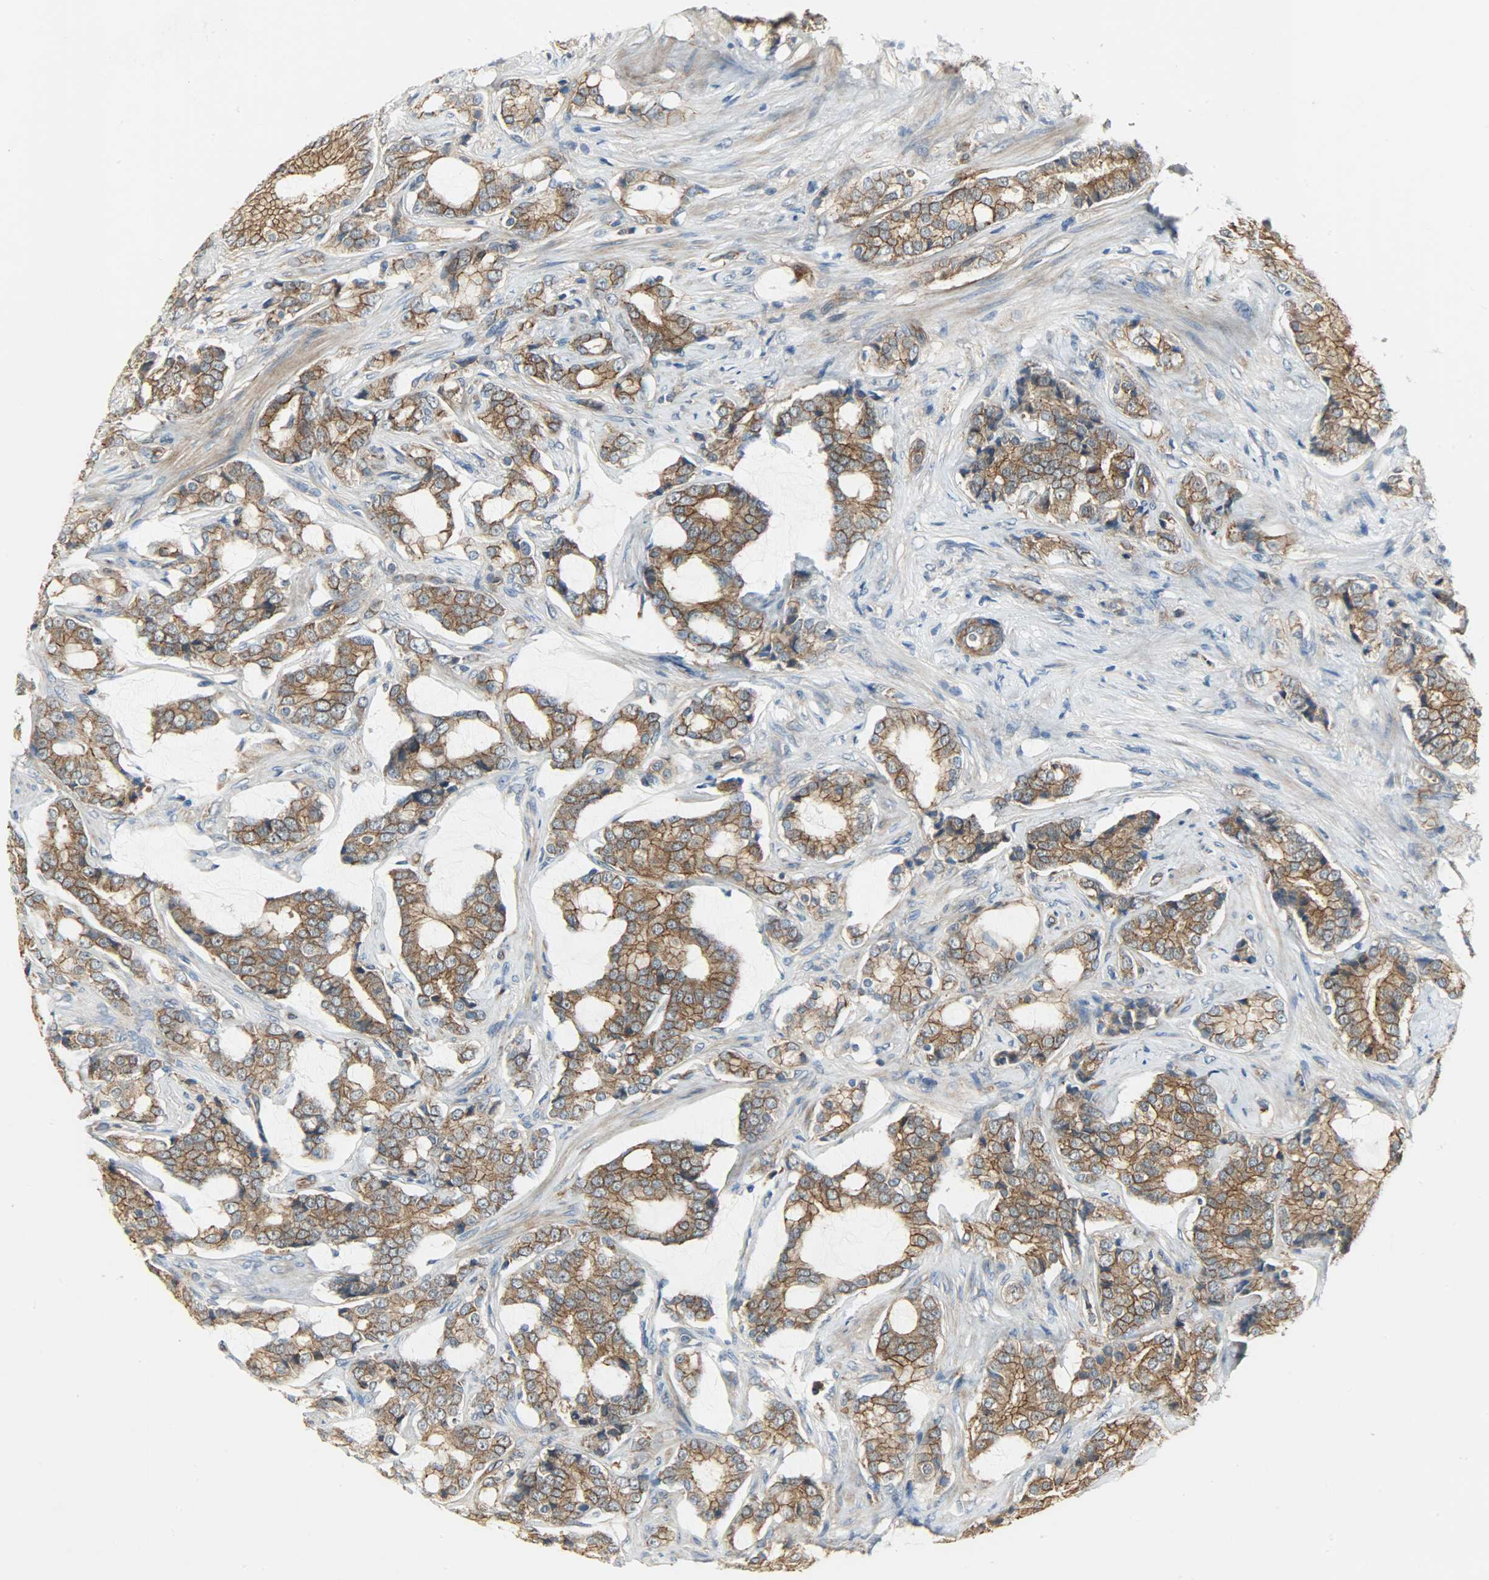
{"staining": {"intensity": "moderate", "quantity": ">75%", "location": "cytoplasmic/membranous"}, "tissue": "prostate cancer", "cell_type": "Tumor cells", "image_type": "cancer", "snomed": [{"axis": "morphology", "description": "Adenocarcinoma, Low grade"}, {"axis": "topography", "description": "Prostate"}], "caption": "Prostate cancer was stained to show a protein in brown. There is medium levels of moderate cytoplasmic/membranous staining in about >75% of tumor cells.", "gene": "KIAA1217", "patient": {"sex": "male", "age": 58}}